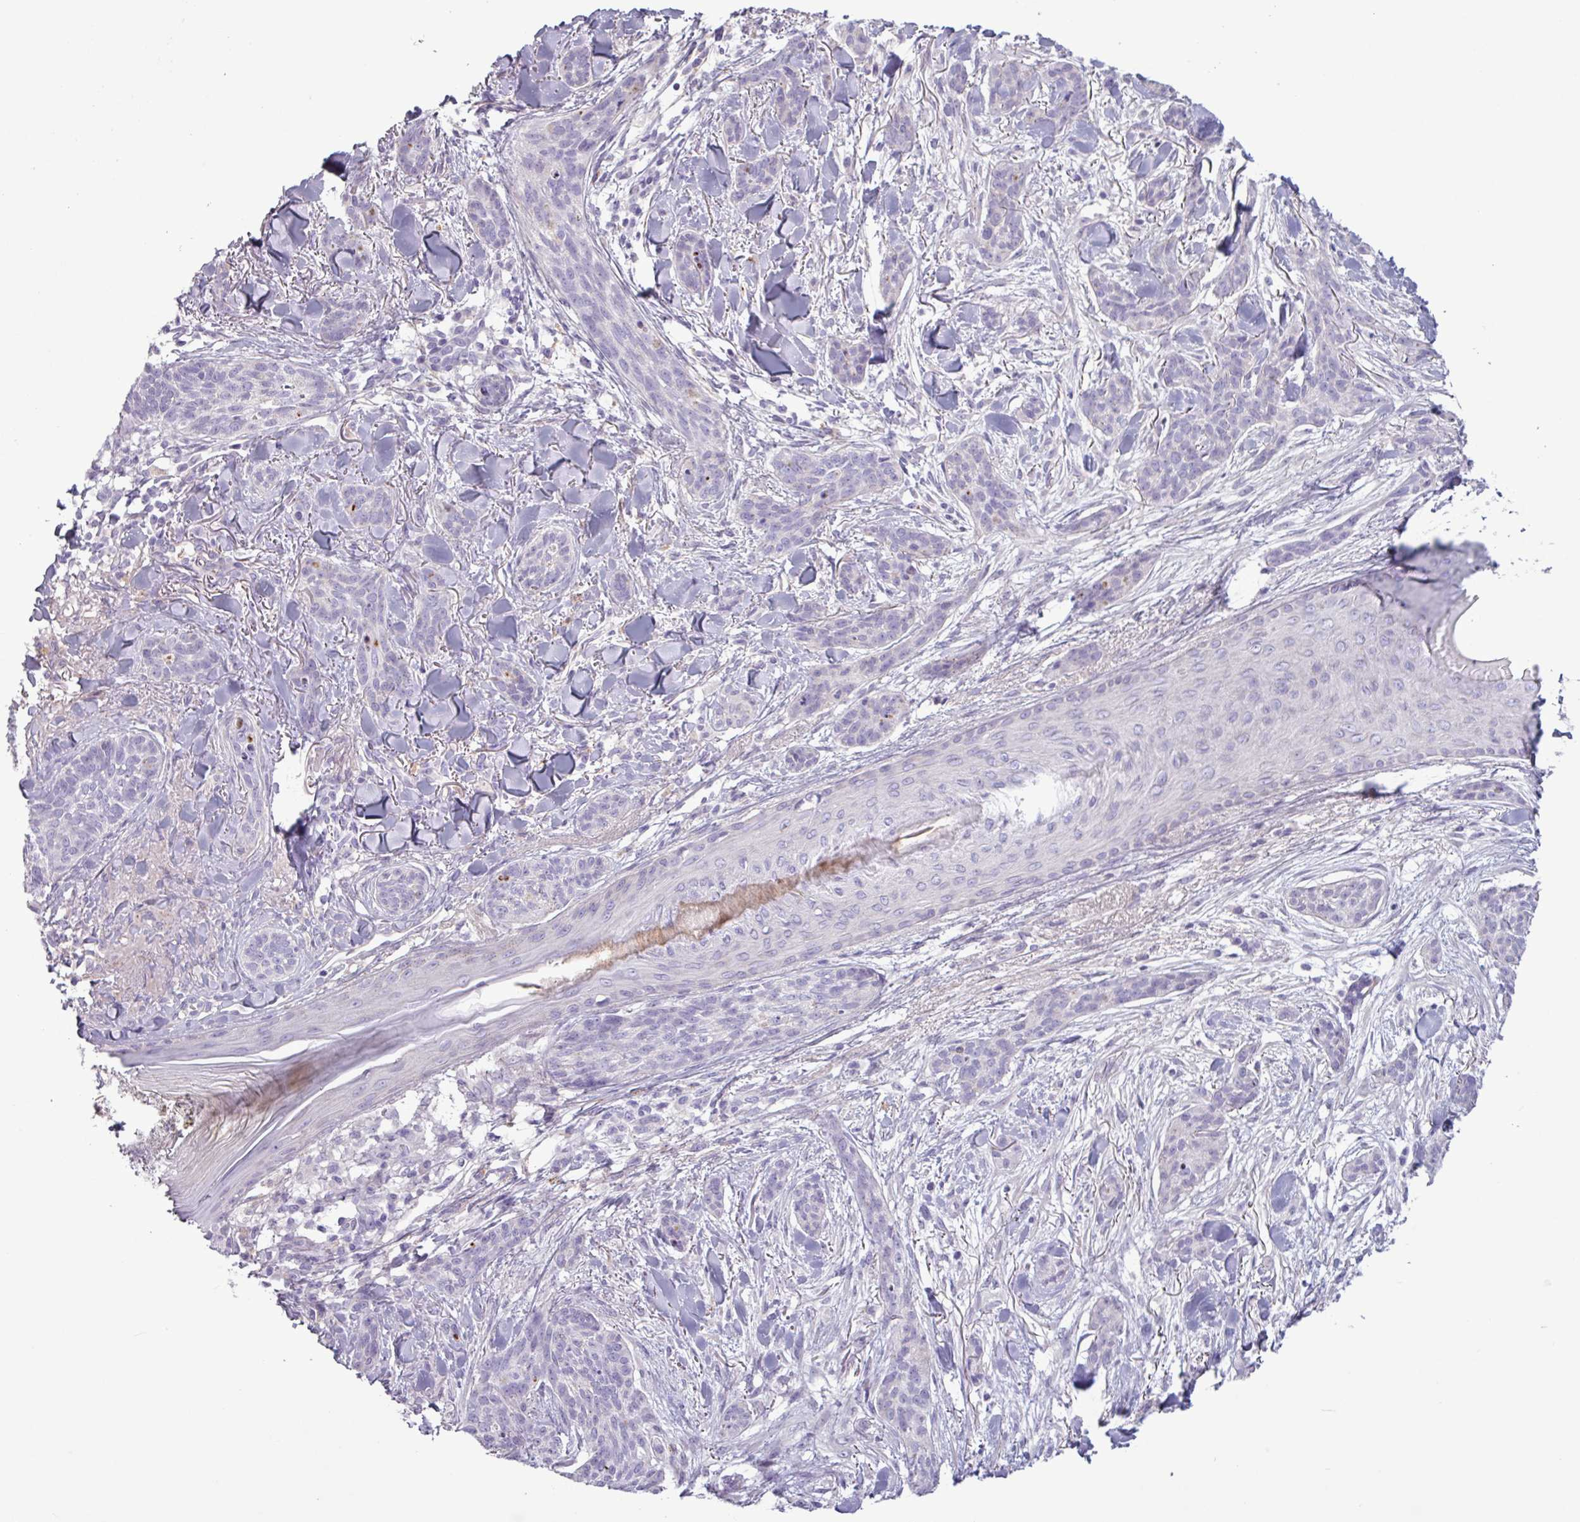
{"staining": {"intensity": "negative", "quantity": "none", "location": "none"}, "tissue": "skin cancer", "cell_type": "Tumor cells", "image_type": "cancer", "snomed": [{"axis": "morphology", "description": "Basal cell carcinoma"}, {"axis": "topography", "description": "Skin"}], "caption": "This is a photomicrograph of immunohistochemistry (IHC) staining of skin basal cell carcinoma, which shows no expression in tumor cells.", "gene": "C4B", "patient": {"sex": "male", "age": 52}}